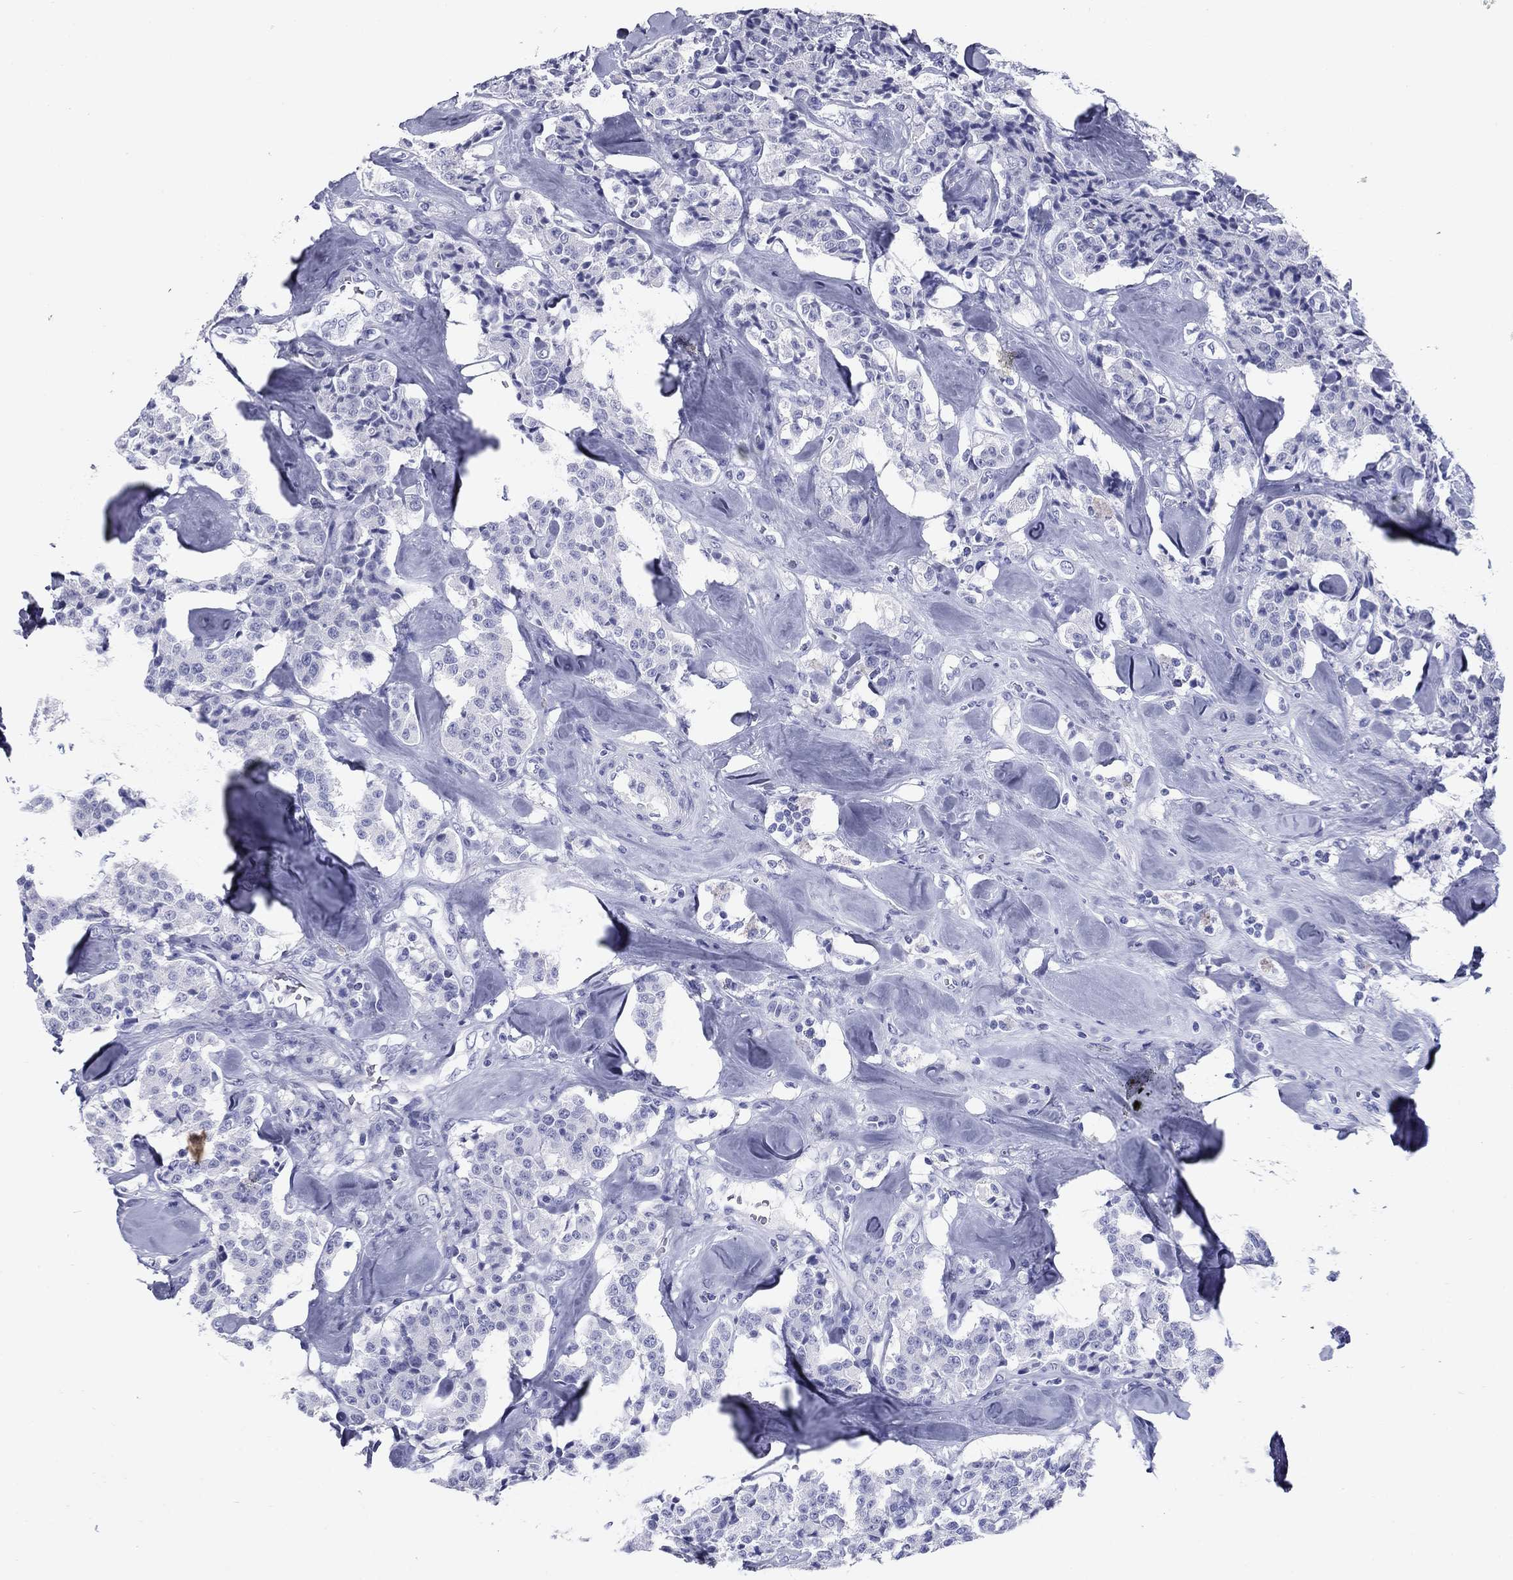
{"staining": {"intensity": "negative", "quantity": "none", "location": "none"}, "tissue": "carcinoid", "cell_type": "Tumor cells", "image_type": "cancer", "snomed": [{"axis": "morphology", "description": "Carcinoid, malignant, NOS"}, {"axis": "topography", "description": "Pancreas"}], "caption": "Tumor cells are negative for brown protein staining in carcinoid.", "gene": "NPPA", "patient": {"sex": "male", "age": 41}}